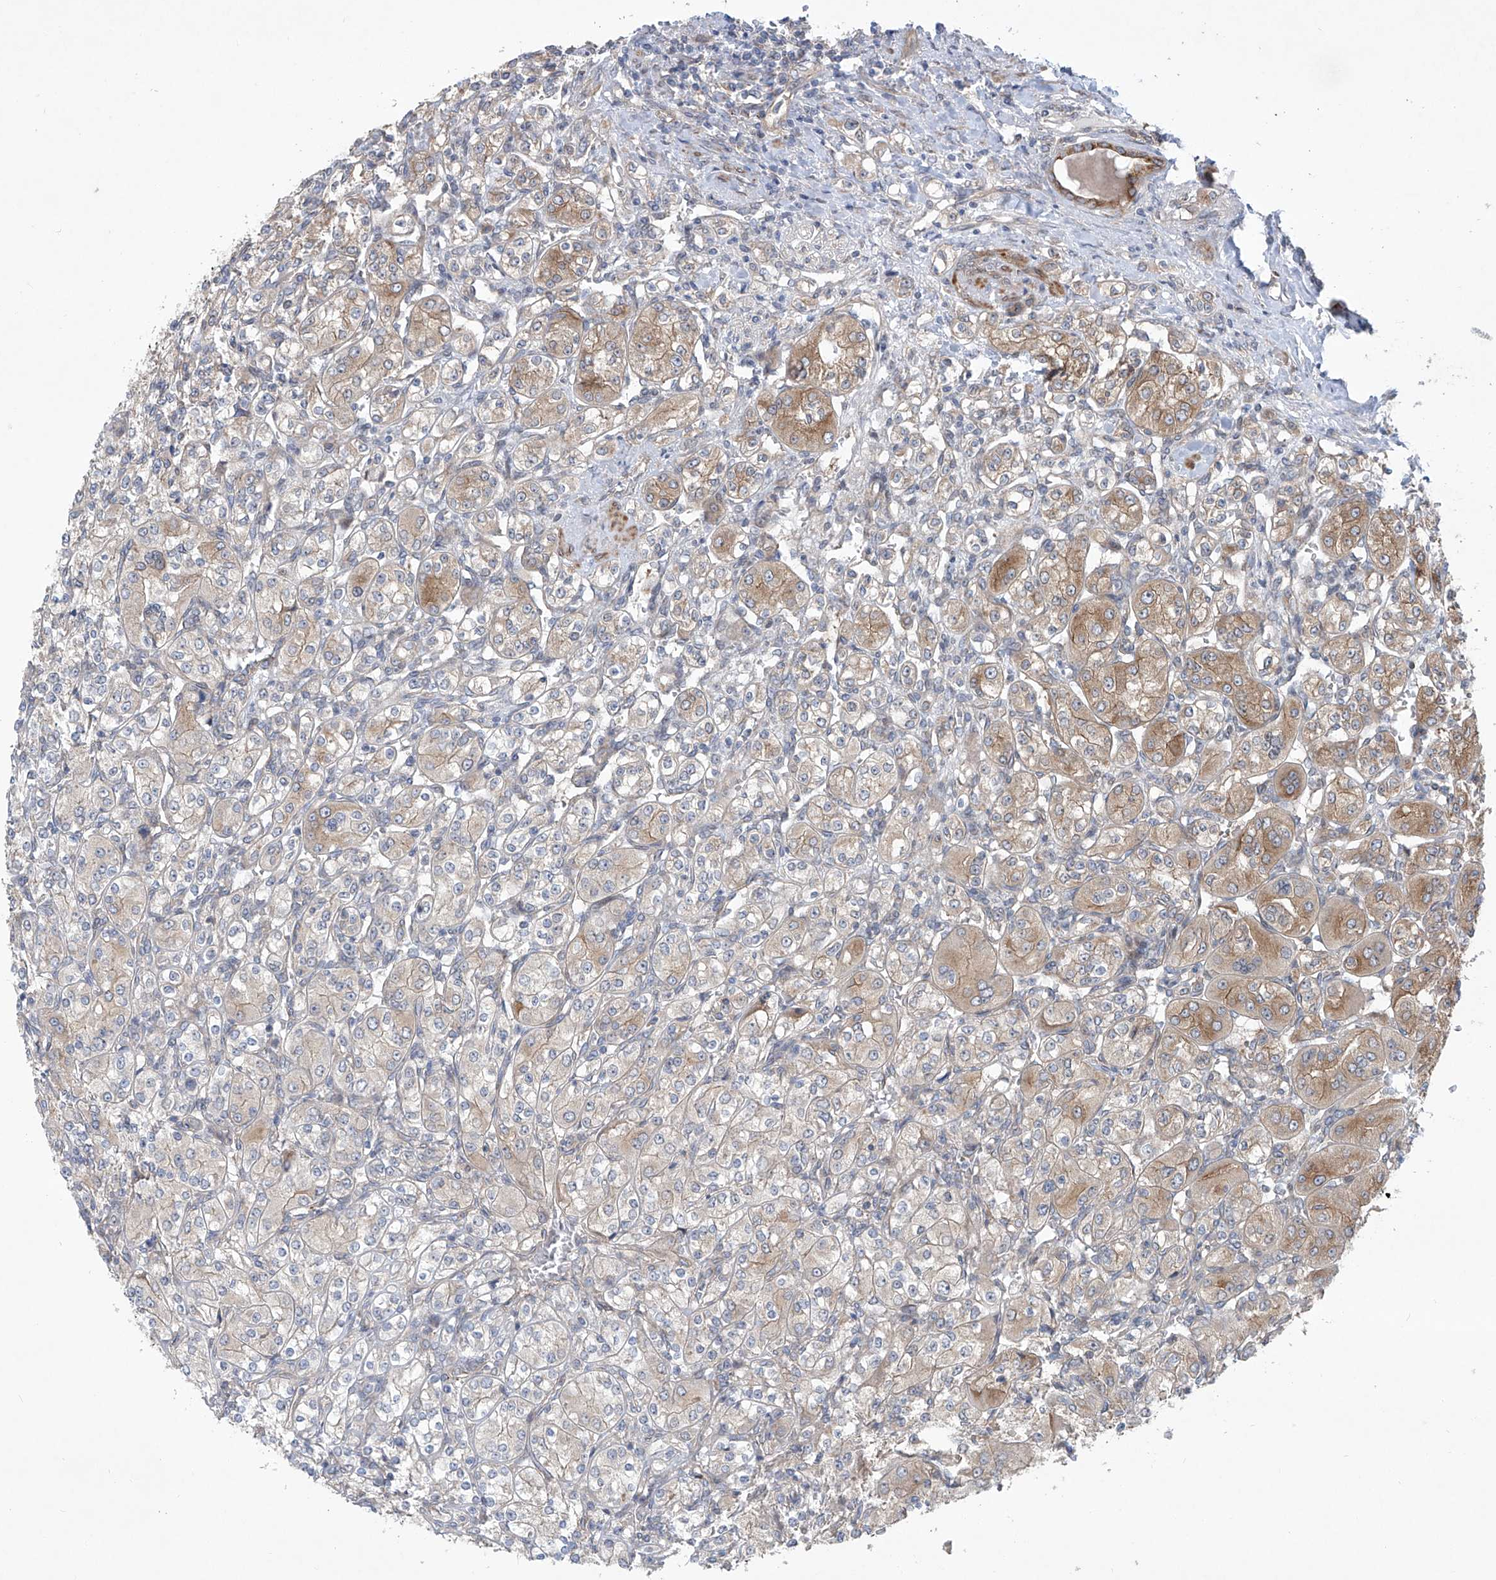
{"staining": {"intensity": "moderate", "quantity": "25%-75%", "location": "cytoplasmic/membranous"}, "tissue": "renal cancer", "cell_type": "Tumor cells", "image_type": "cancer", "snomed": [{"axis": "morphology", "description": "Adenocarcinoma, NOS"}, {"axis": "topography", "description": "Kidney"}], "caption": "Protein expression analysis of adenocarcinoma (renal) demonstrates moderate cytoplasmic/membranous staining in approximately 25%-75% of tumor cells. The staining was performed using DAB (3,3'-diaminobenzidine) to visualize the protein expression in brown, while the nuclei were stained in blue with hematoxylin (Magnification: 20x).", "gene": "KLC4", "patient": {"sex": "male", "age": 77}}